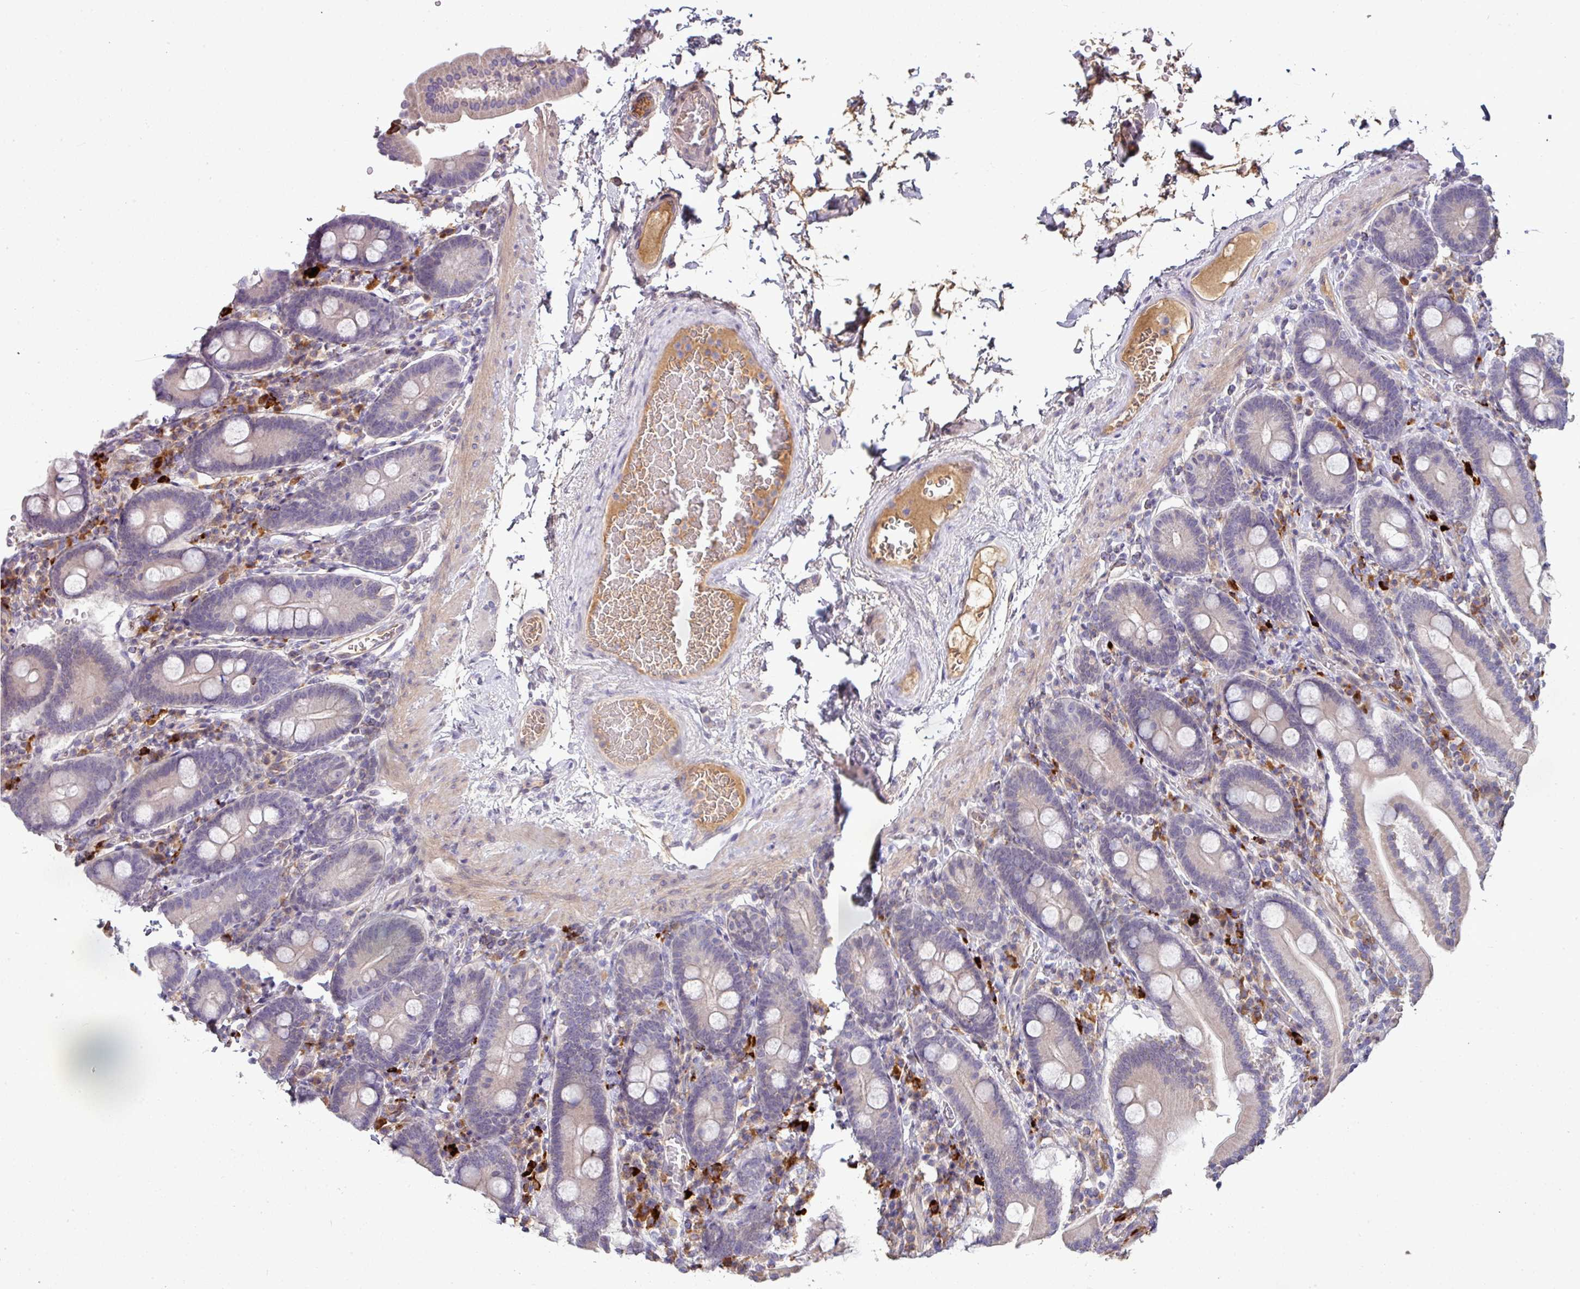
{"staining": {"intensity": "negative", "quantity": "none", "location": "none"}, "tissue": "duodenum", "cell_type": "Glandular cells", "image_type": "normal", "snomed": [{"axis": "morphology", "description": "Normal tissue, NOS"}, {"axis": "topography", "description": "Duodenum"}], "caption": "Human duodenum stained for a protein using IHC reveals no positivity in glandular cells.", "gene": "SLAMF6", "patient": {"sex": "male", "age": 55}}